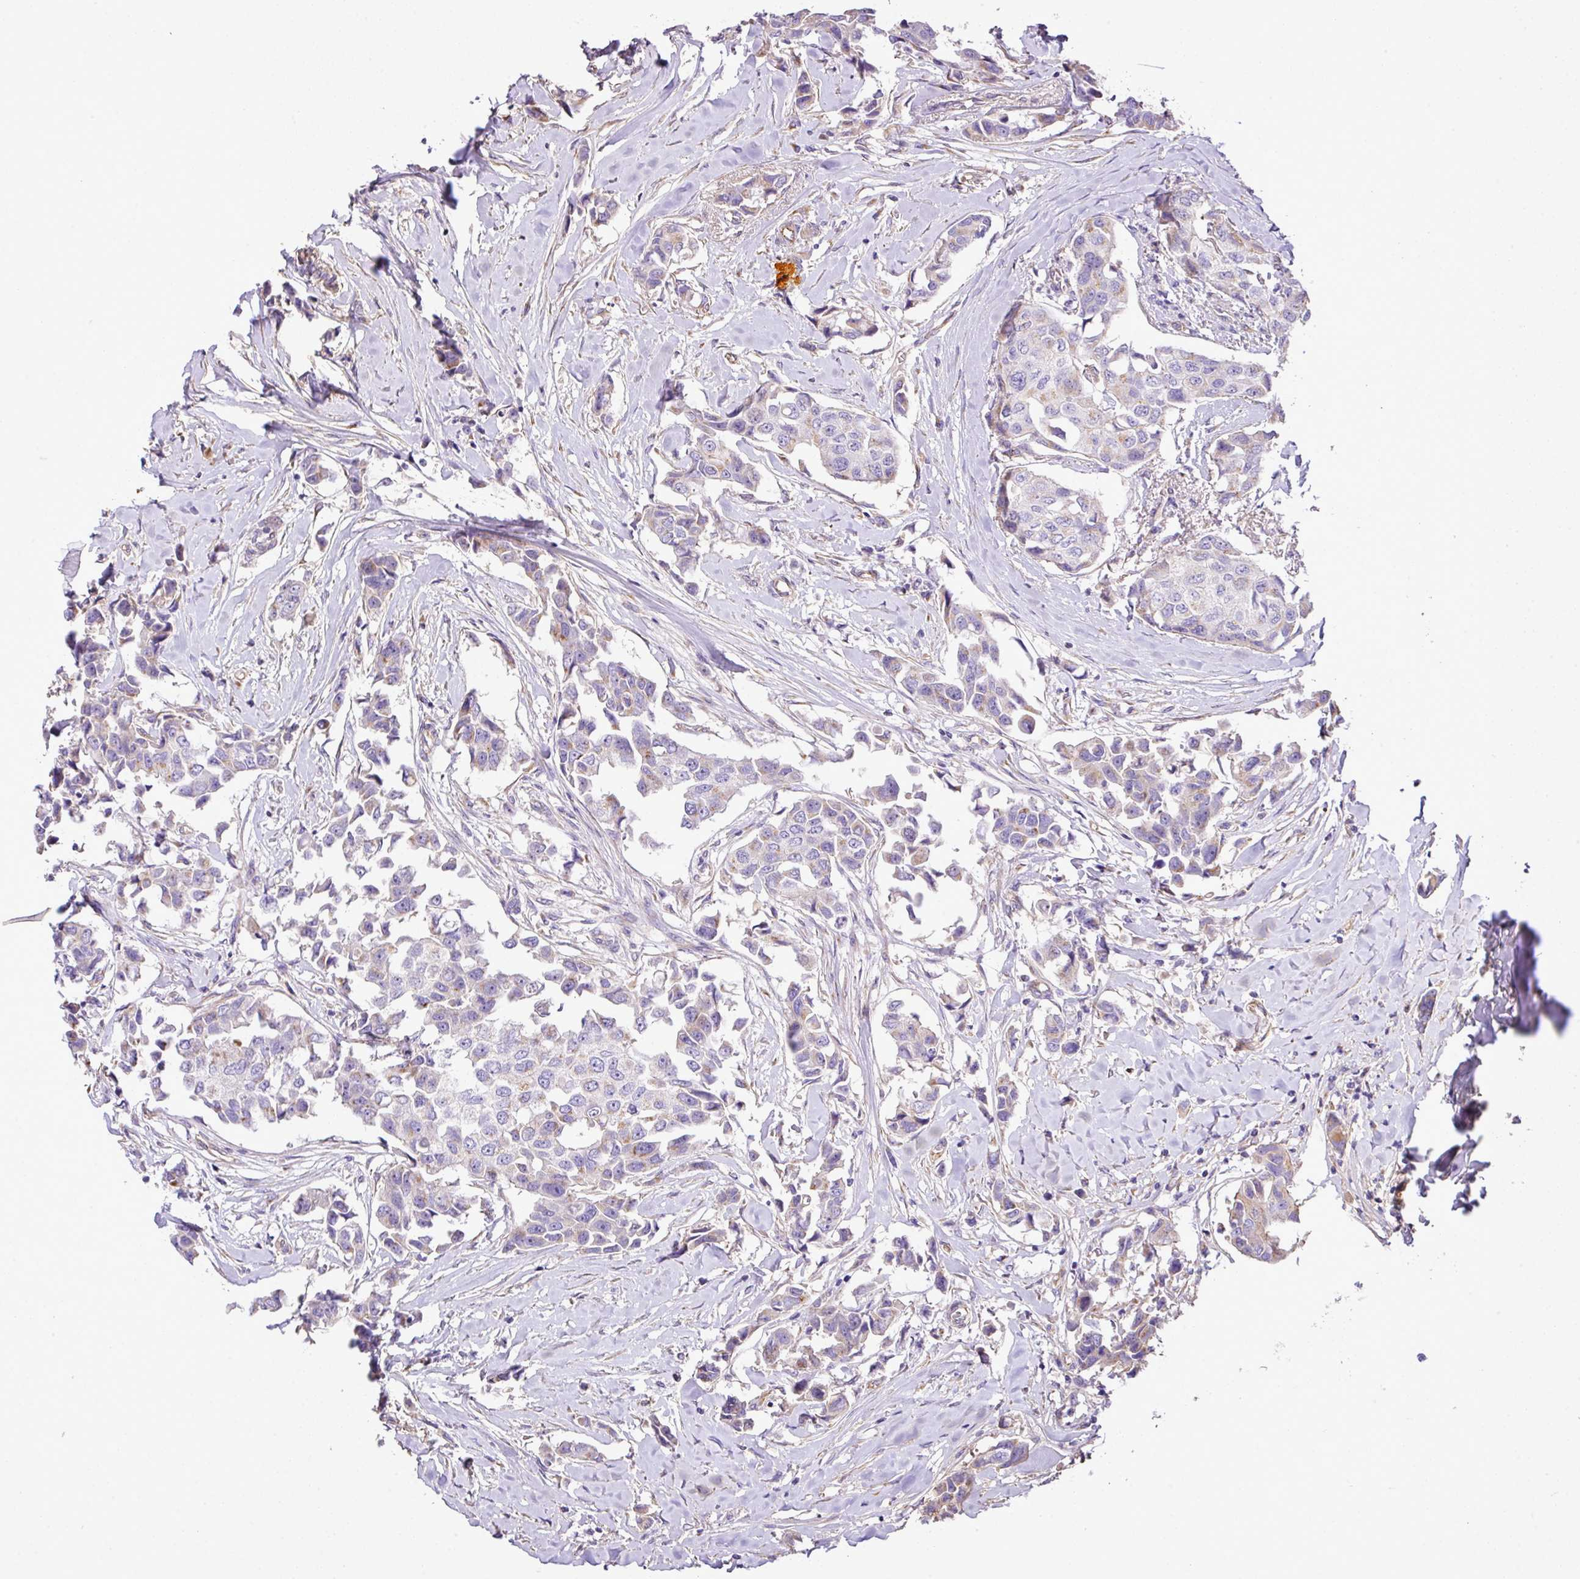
{"staining": {"intensity": "negative", "quantity": "none", "location": "none"}, "tissue": "breast cancer", "cell_type": "Tumor cells", "image_type": "cancer", "snomed": [{"axis": "morphology", "description": "Duct carcinoma"}, {"axis": "topography", "description": "Breast"}], "caption": "IHC micrograph of neoplastic tissue: human breast intraductal carcinoma stained with DAB reveals no significant protein positivity in tumor cells. (Stains: DAB immunohistochemistry with hematoxylin counter stain, Microscopy: brightfield microscopy at high magnification).", "gene": "CTXN2", "patient": {"sex": "female", "age": 80}}